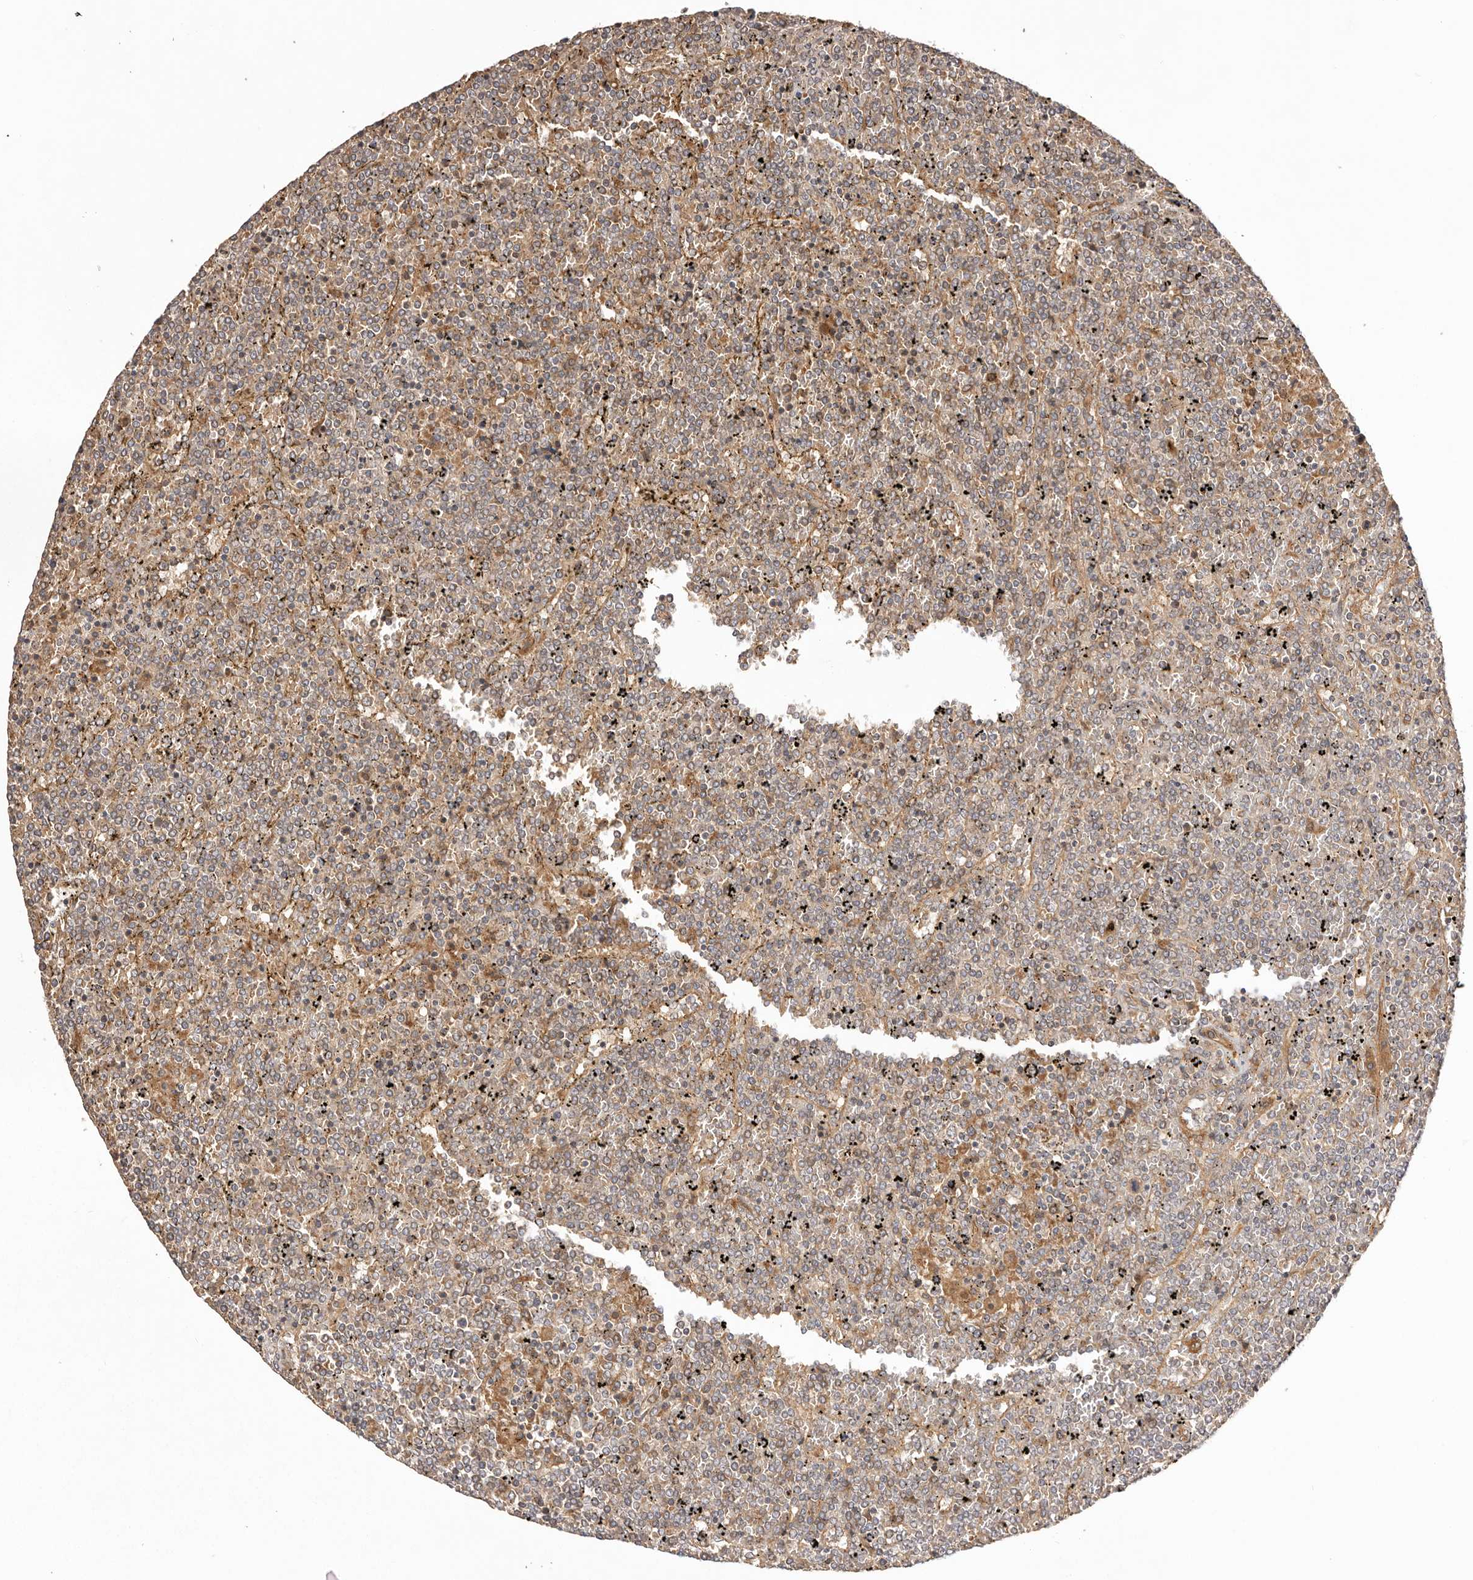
{"staining": {"intensity": "weak", "quantity": "25%-75%", "location": "cytoplasmic/membranous"}, "tissue": "lymphoma", "cell_type": "Tumor cells", "image_type": "cancer", "snomed": [{"axis": "morphology", "description": "Malignant lymphoma, non-Hodgkin's type, Low grade"}, {"axis": "topography", "description": "Spleen"}], "caption": "Lymphoma stained with a protein marker exhibits weak staining in tumor cells.", "gene": "UBR2", "patient": {"sex": "female", "age": 19}}